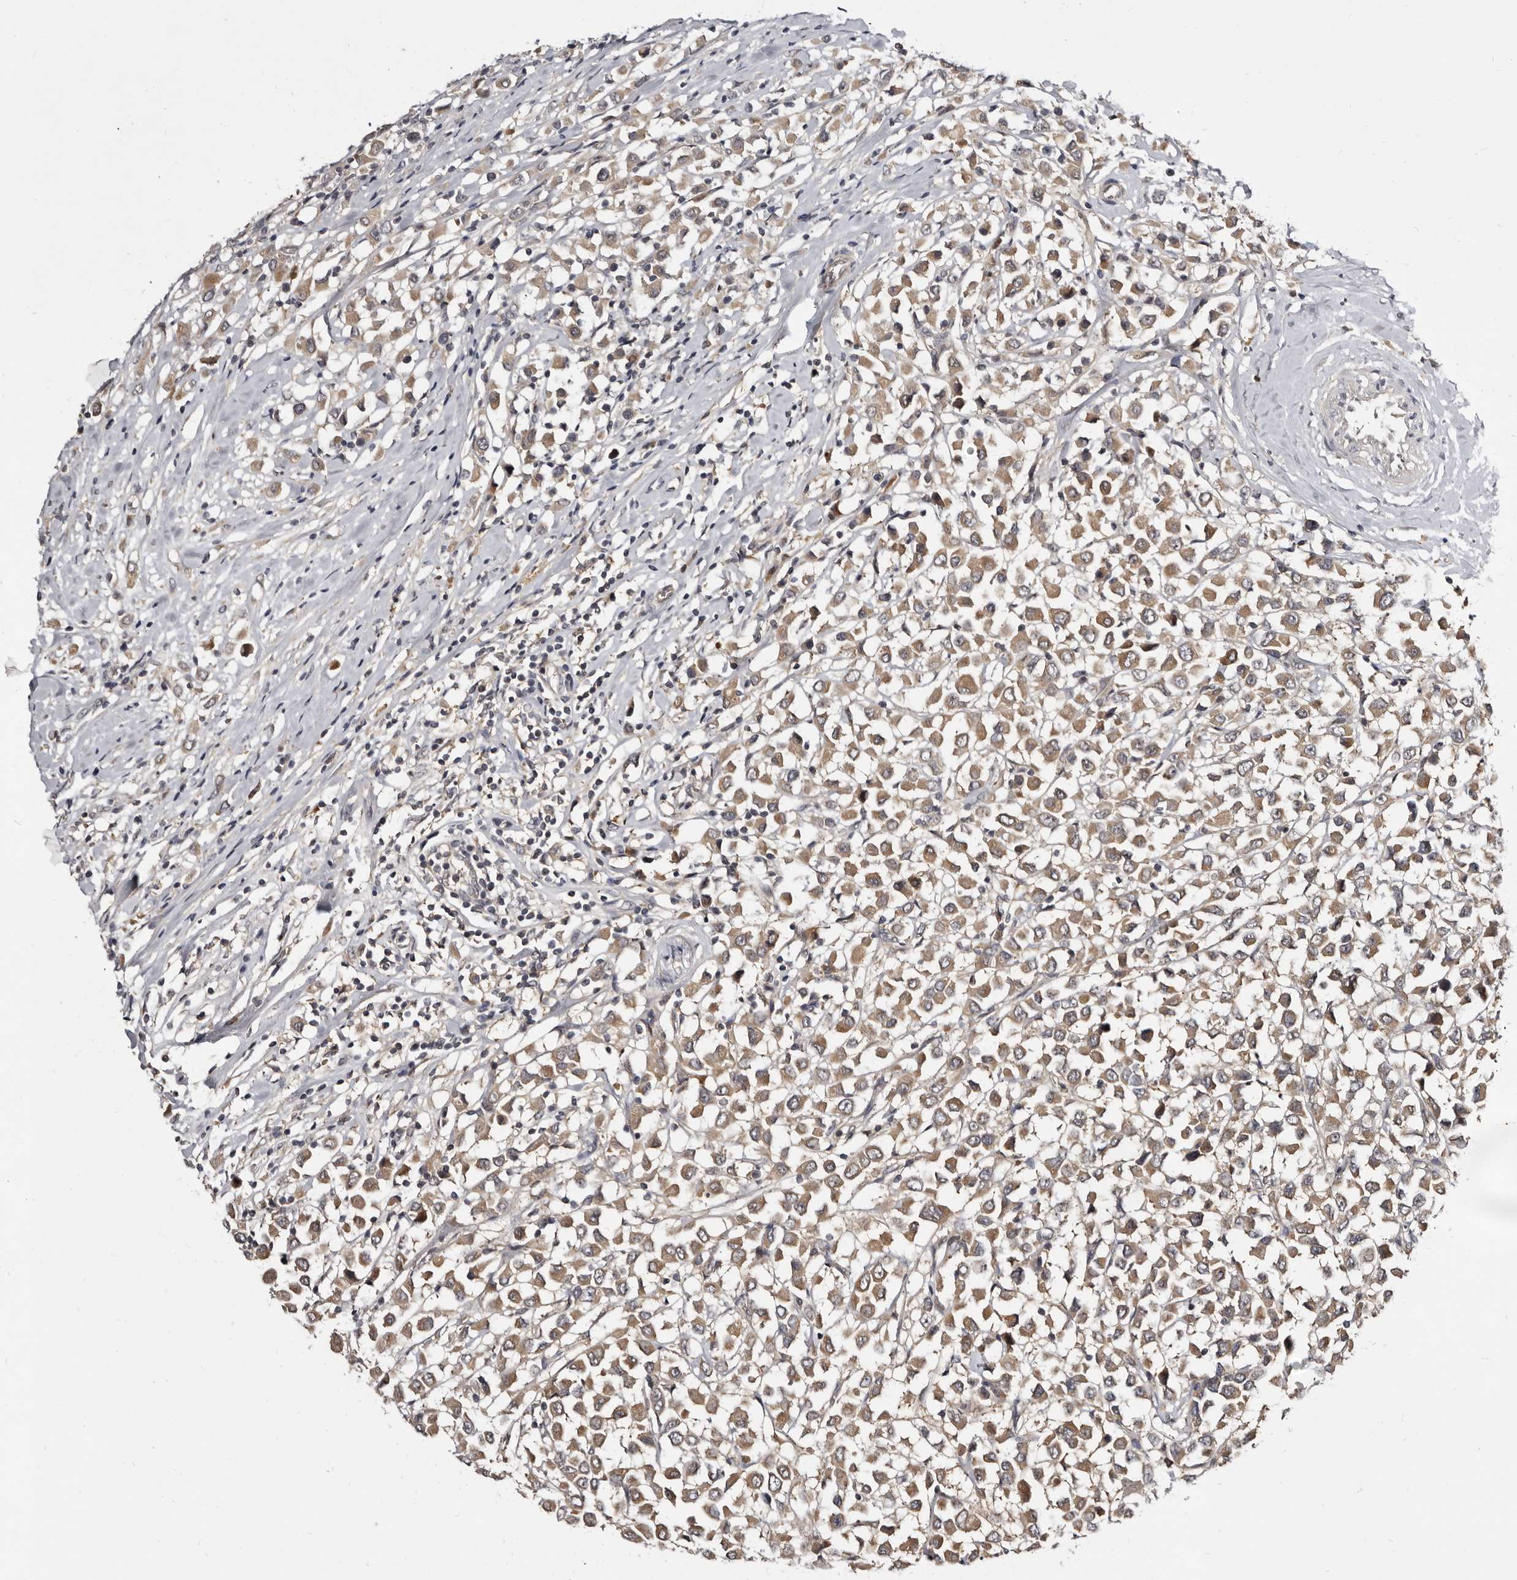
{"staining": {"intensity": "moderate", "quantity": ">75%", "location": "cytoplasmic/membranous"}, "tissue": "breast cancer", "cell_type": "Tumor cells", "image_type": "cancer", "snomed": [{"axis": "morphology", "description": "Duct carcinoma"}, {"axis": "topography", "description": "Breast"}], "caption": "A medium amount of moderate cytoplasmic/membranous expression is appreciated in approximately >75% of tumor cells in breast cancer (intraductal carcinoma) tissue.", "gene": "INAVA", "patient": {"sex": "female", "age": 61}}